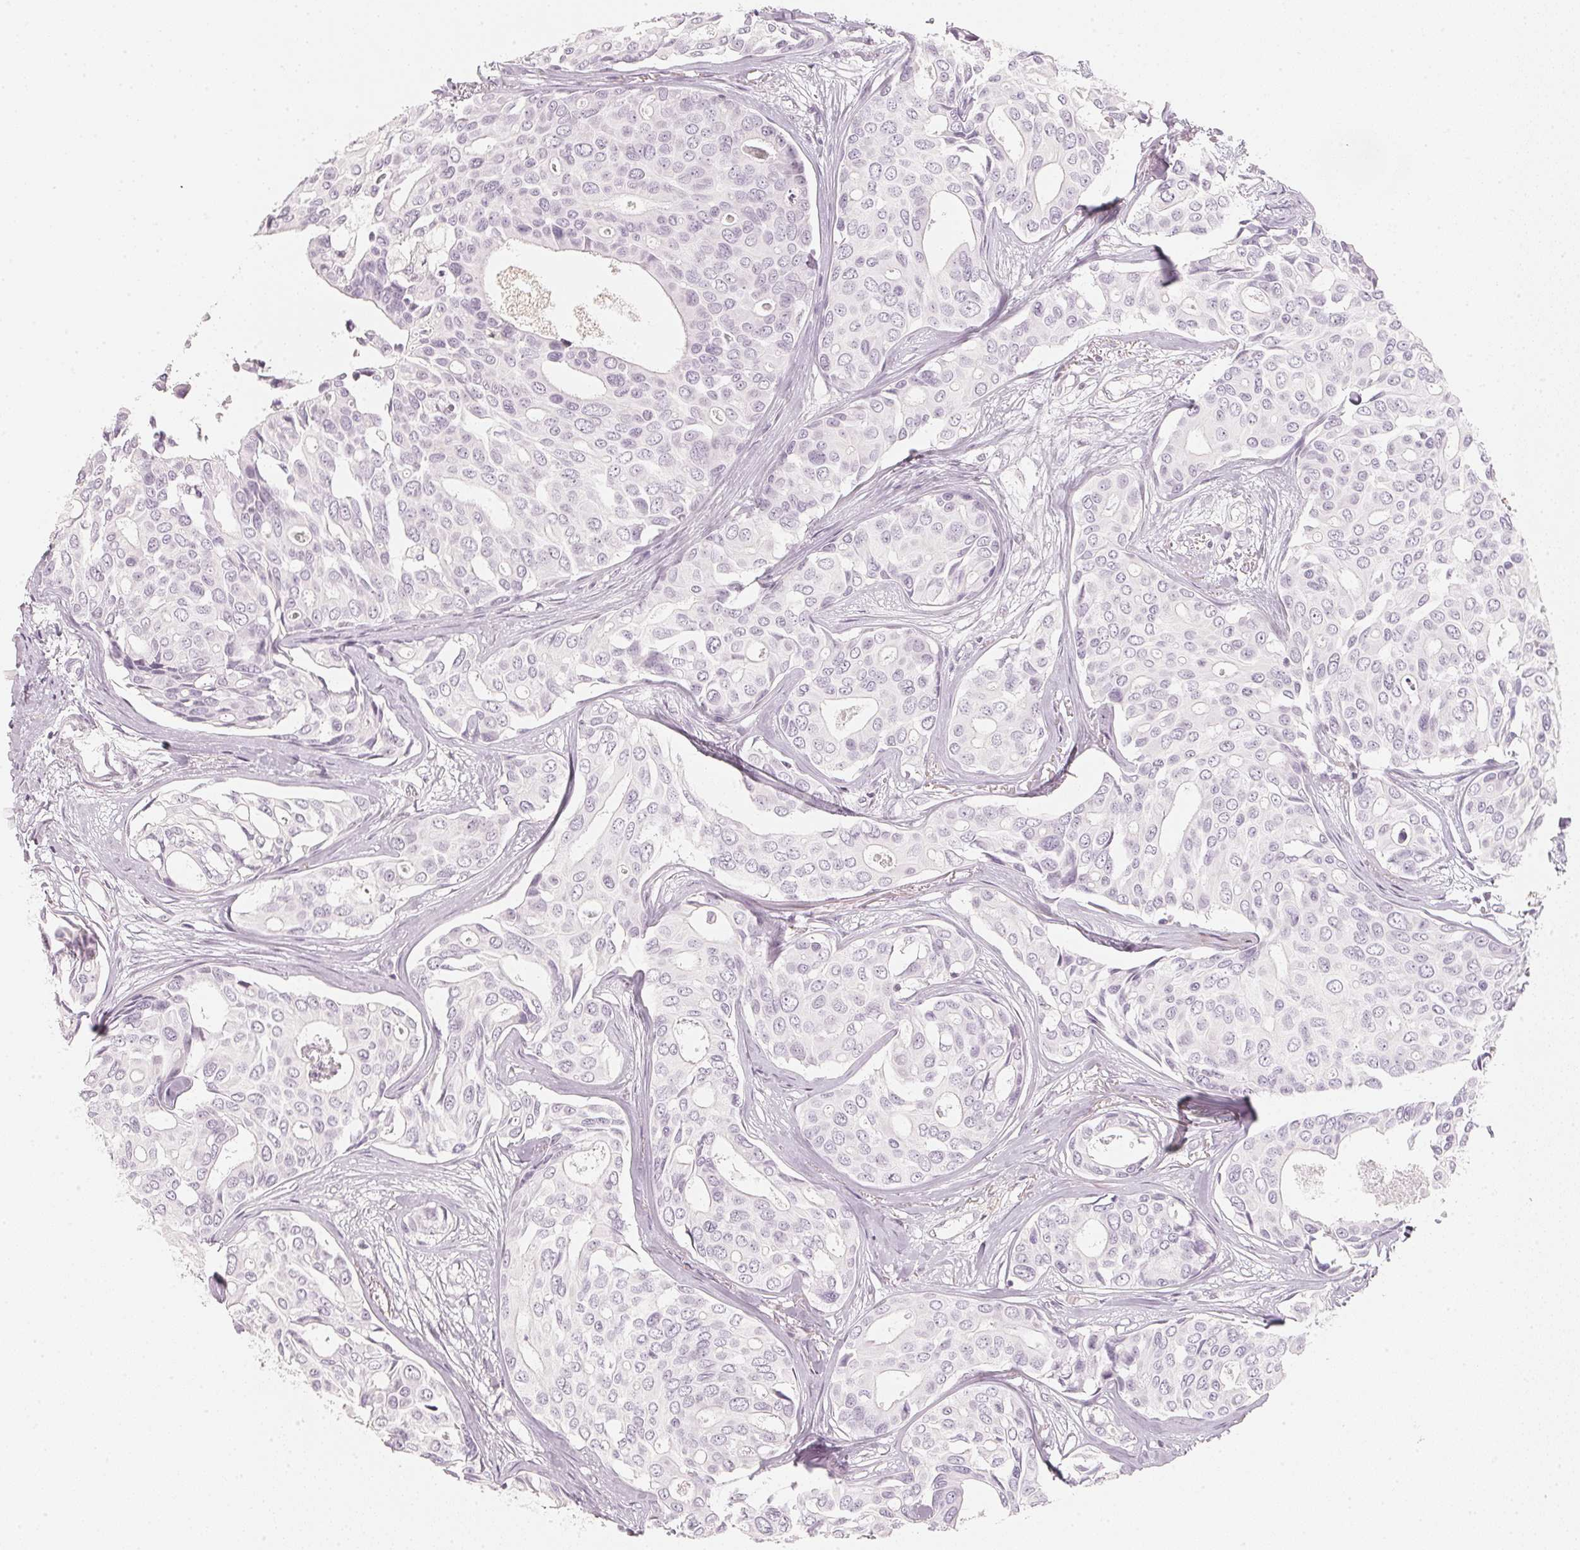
{"staining": {"intensity": "negative", "quantity": "none", "location": "none"}, "tissue": "breast cancer", "cell_type": "Tumor cells", "image_type": "cancer", "snomed": [{"axis": "morphology", "description": "Duct carcinoma"}, {"axis": "topography", "description": "Breast"}], "caption": "High magnification brightfield microscopy of breast cancer (intraductal carcinoma) stained with DAB (3,3'-diaminobenzidine) (brown) and counterstained with hematoxylin (blue): tumor cells show no significant staining. (DAB (3,3'-diaminobenzidine) IHC, high magnification).", "gene": "SLC22A8", "patient": {"sex": "female", "age": 54}}